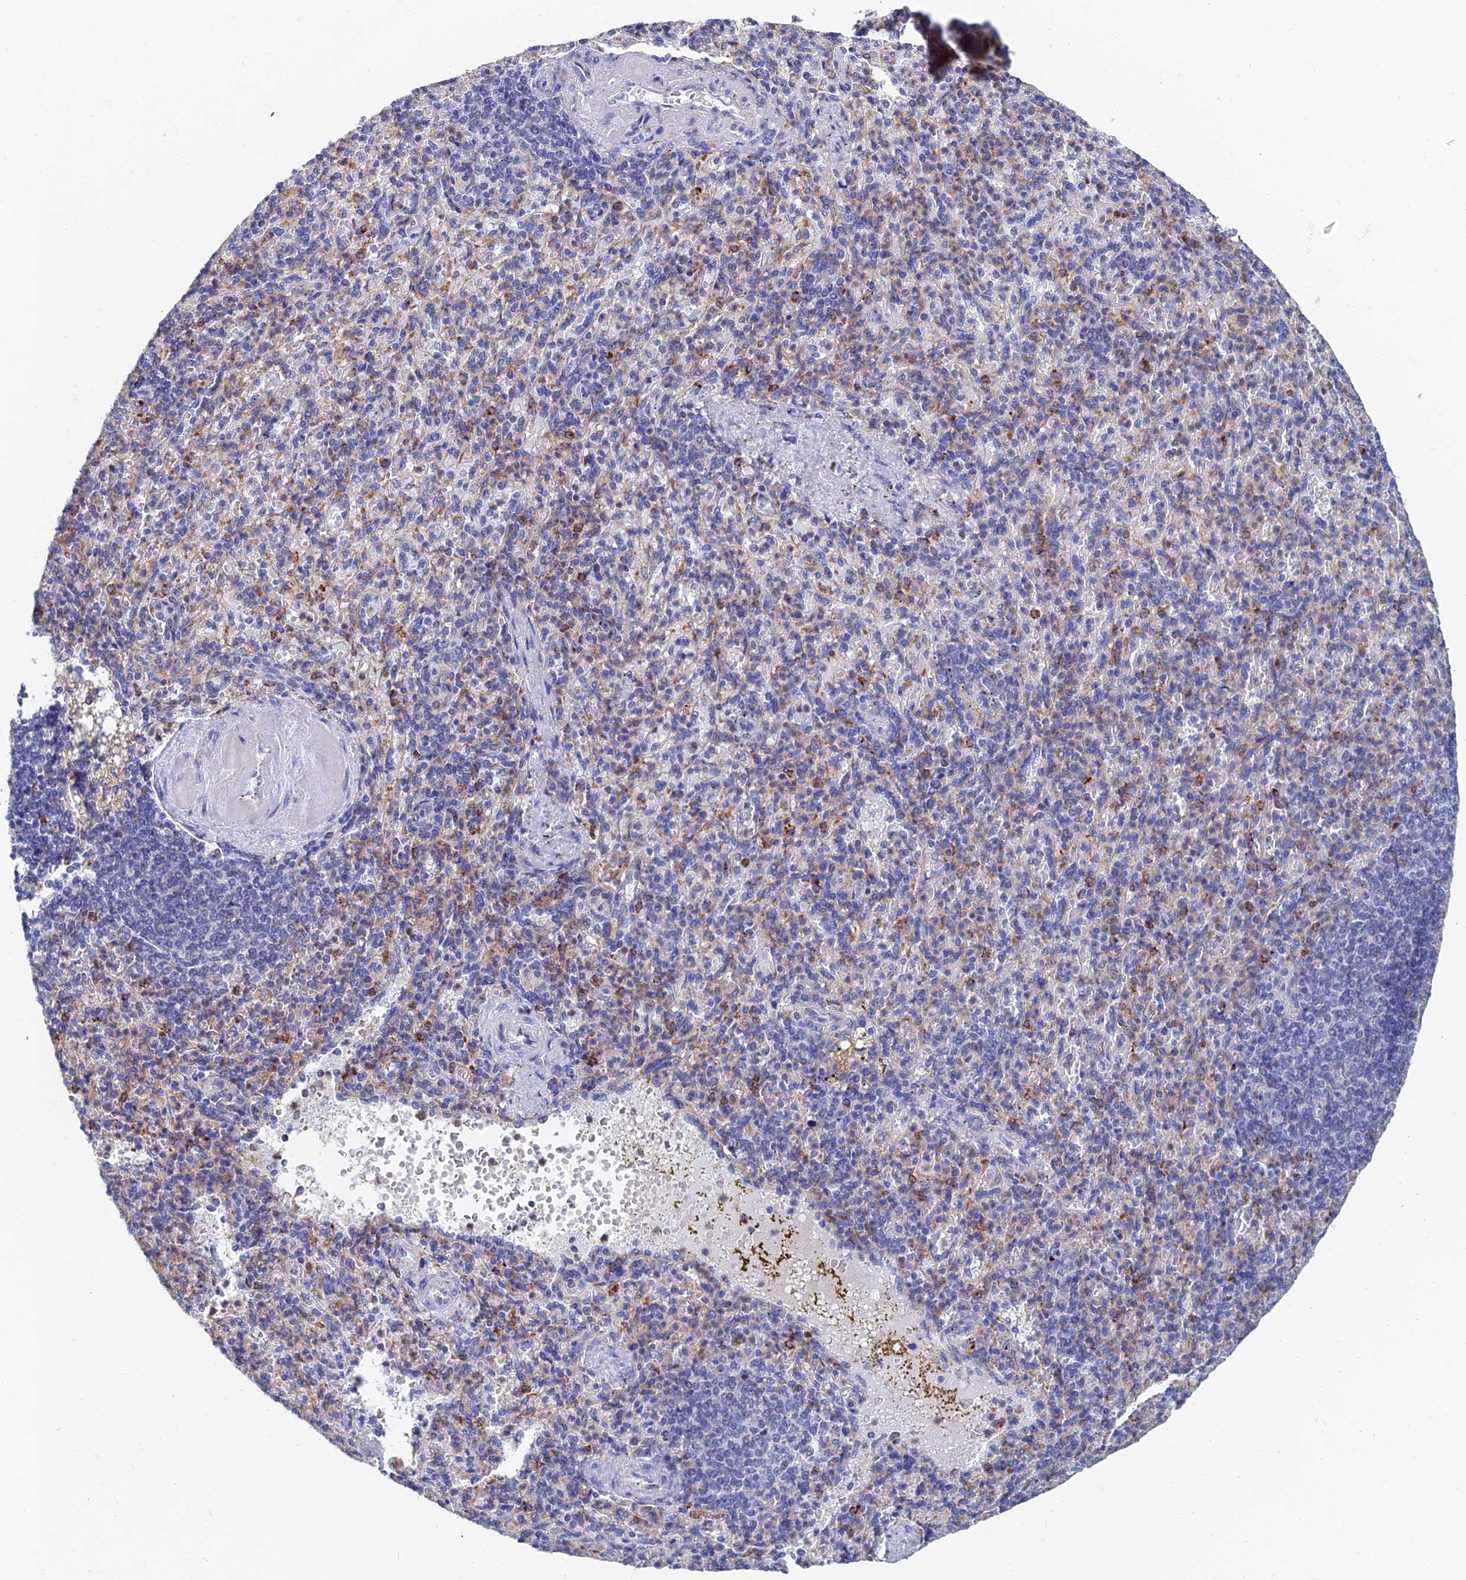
{"staining": {"intensity": "moderate", "quantity": "<25%", "location": "cytoplasmic/membranous"}, "tissue": "spleen", "cell_type": "Cells in red pulp", "image_type": "normal", "snomed": [{"axis": "morphology", "description": "Normal tissue, NOS"}, {"axis": "topography", "description": "Spleen"}], "caption": "Immunohistochemical staining of normal human spleen shows <25% levels of moderate cytoplasmic/membranous protein staining in about <25% of cells in red pulp. The staining was performed using DAB (3,3'-diaminobenzidine), with brown indicating positive protein expression. Nuclei are stained blue with hematoxylin.", "gene": "SPNS1", "patient": {"sex": "female", "age": 74}}